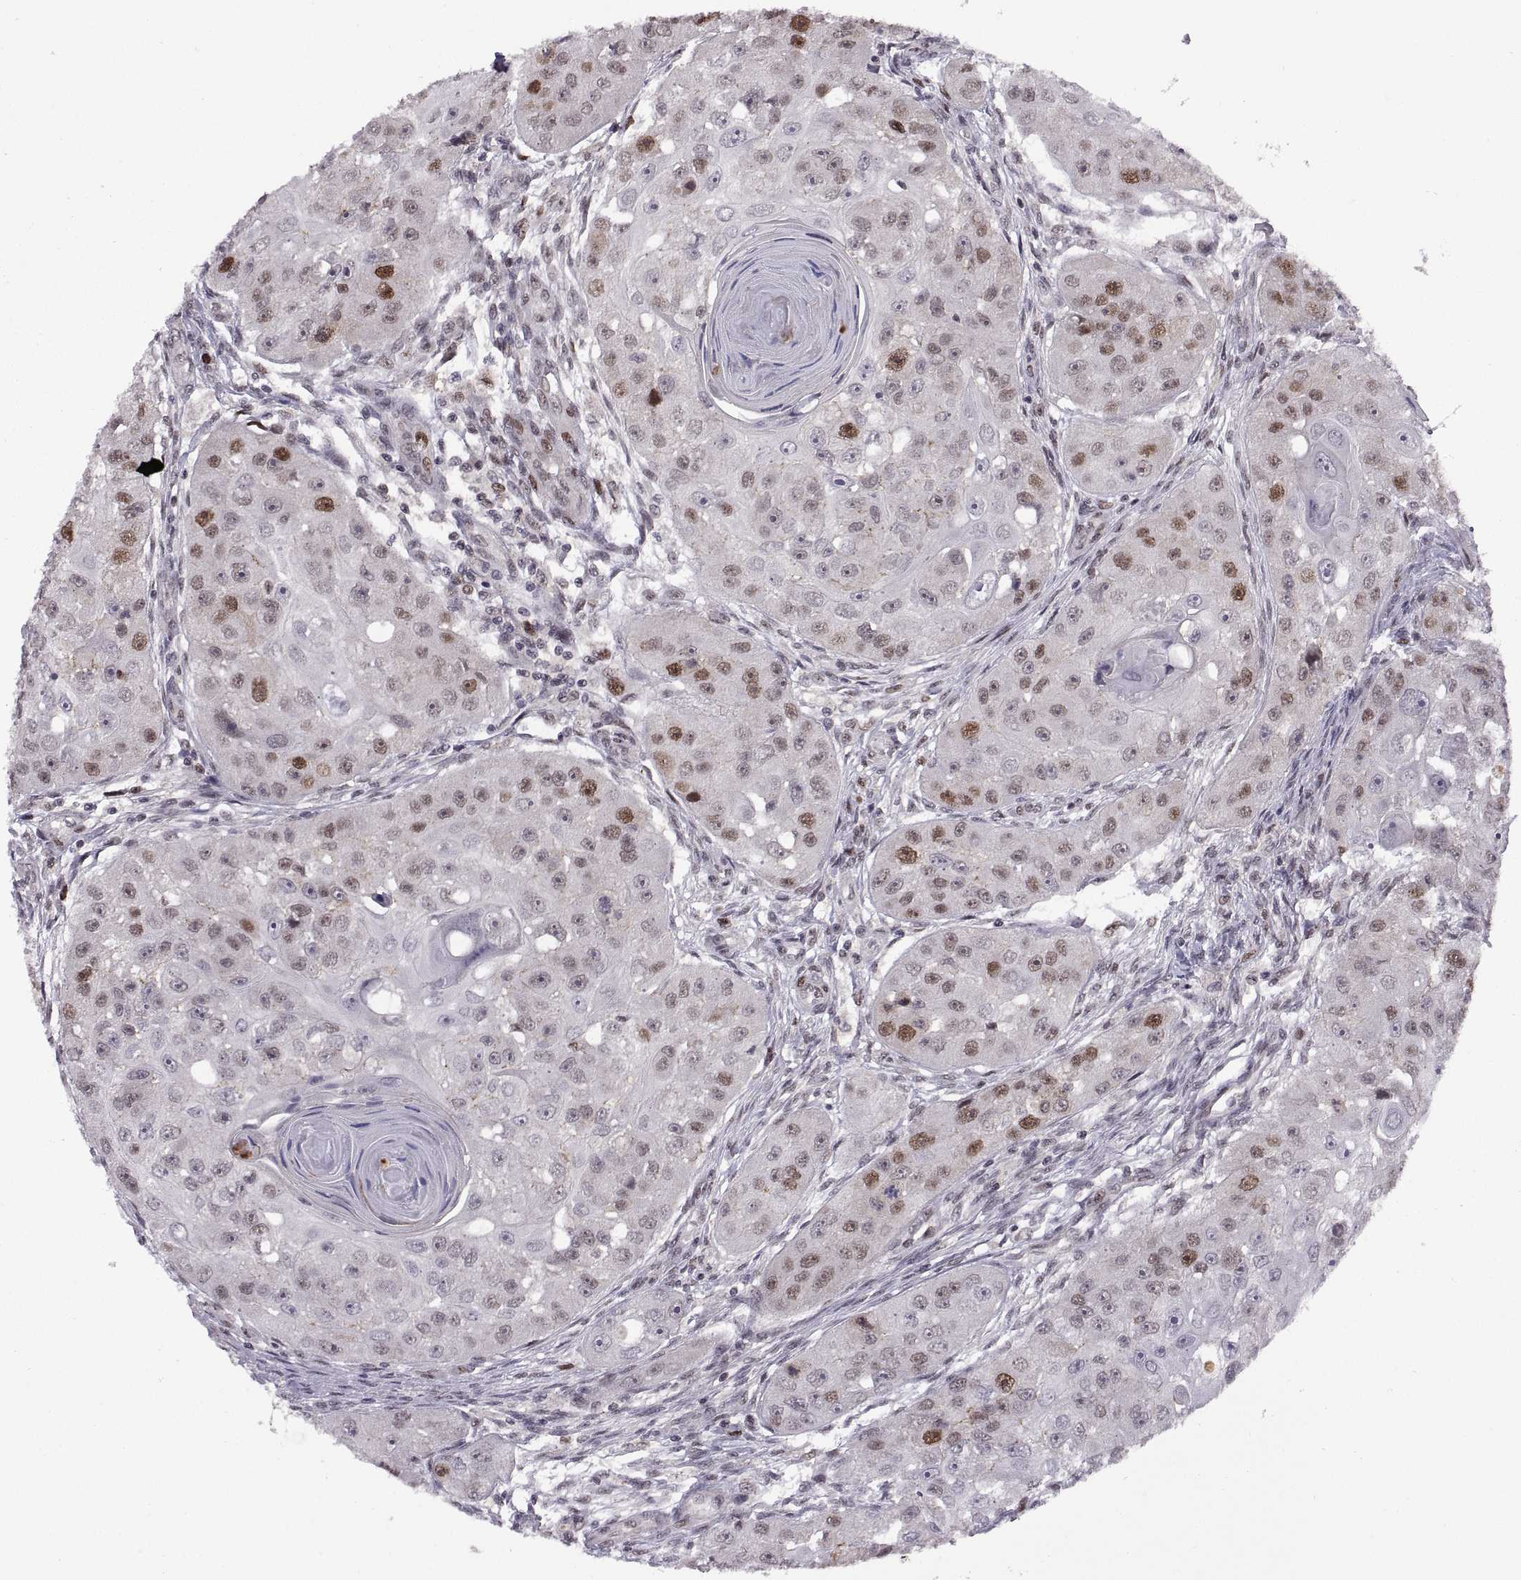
{"staining": {"intensity": "strong", "quantity": "<25%", "location": "nuclear"}, "tissue": "head and neck cancer", "cell_type": "Tumor cells", "image_type": "cancer", "snomed": [{"axis": "morphology", "description": "Squamous cell carcinoma, NOS"}, {"axis": "topography", "description": "Head-Neck"}], "caption": "DAB (3,3'-diaminobenzidine) immunohistochemical staining of squamous cell carcinoma (head and neck) displays strong nuclear protein staining in about <25% of tumor cells.", "gene": "CHFR", "patient": {"sex": "male", "age": 51}}